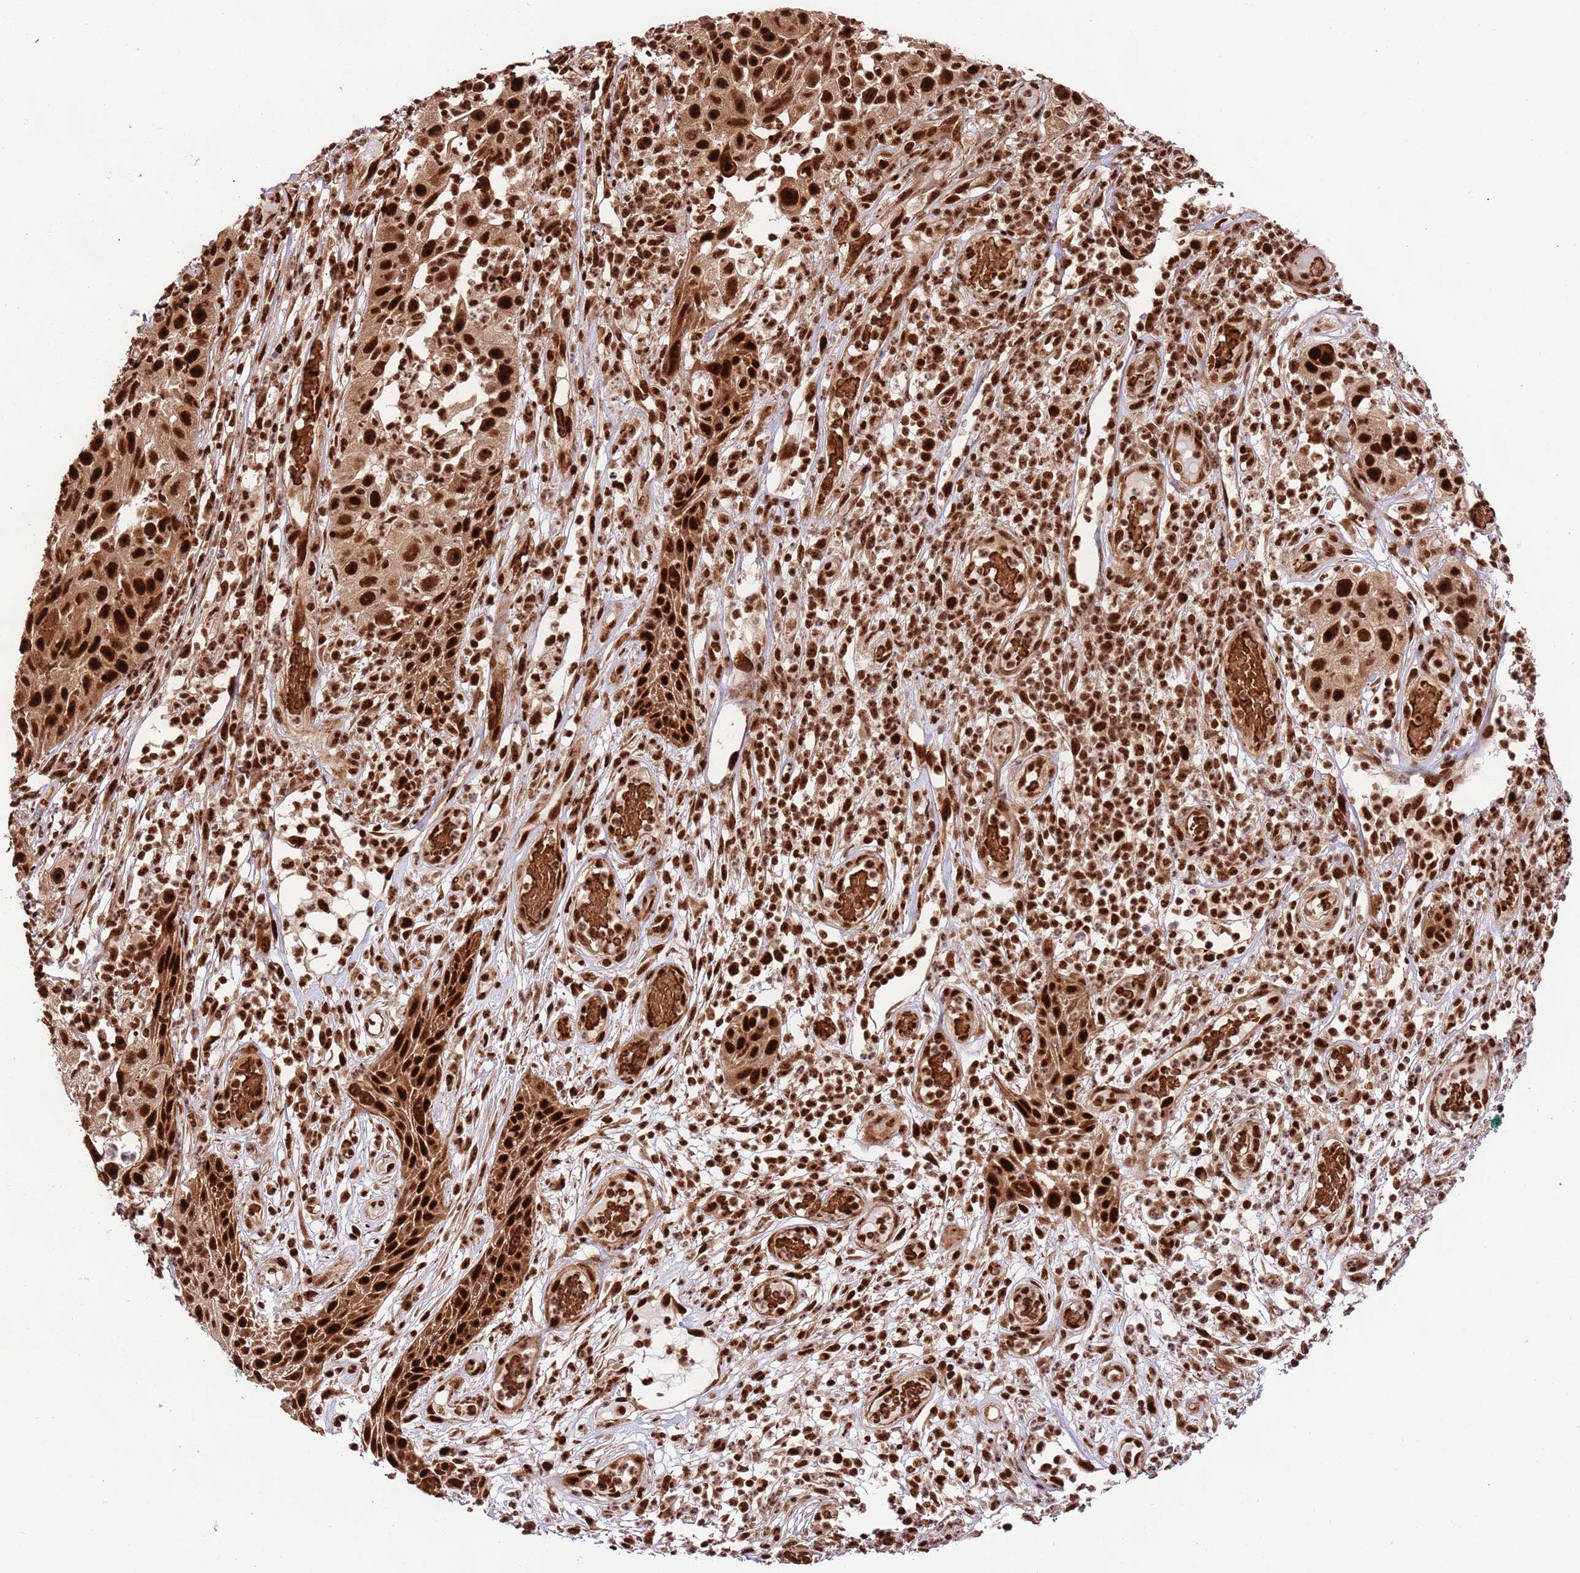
{"staining": {"intensity": "strong", "quantity": ">75%", "location": "cytoplasmic/membranous,nuclear"}, "tissue": "skin cancer", "cell_type": "Tumor cells", "image_type": "cancer", "snomed": [{"axis": "morphology", "description": "Squamous cell carcinoma, NOS"}, {"axis": "topography", "description": "Skin"}], "caption": "Immunohistochemical staining of skin cancer demonstrates strong cytoplasmic/membranous and nuclear protein staining in approximately >75% of tumor cells. The staining was performed using DAB, with brown indicating positive protein expression. Nuclei are stained blue with hematoxylin.", "gene": "RIF1", "patient": {"sex": "female", "age": 87}}